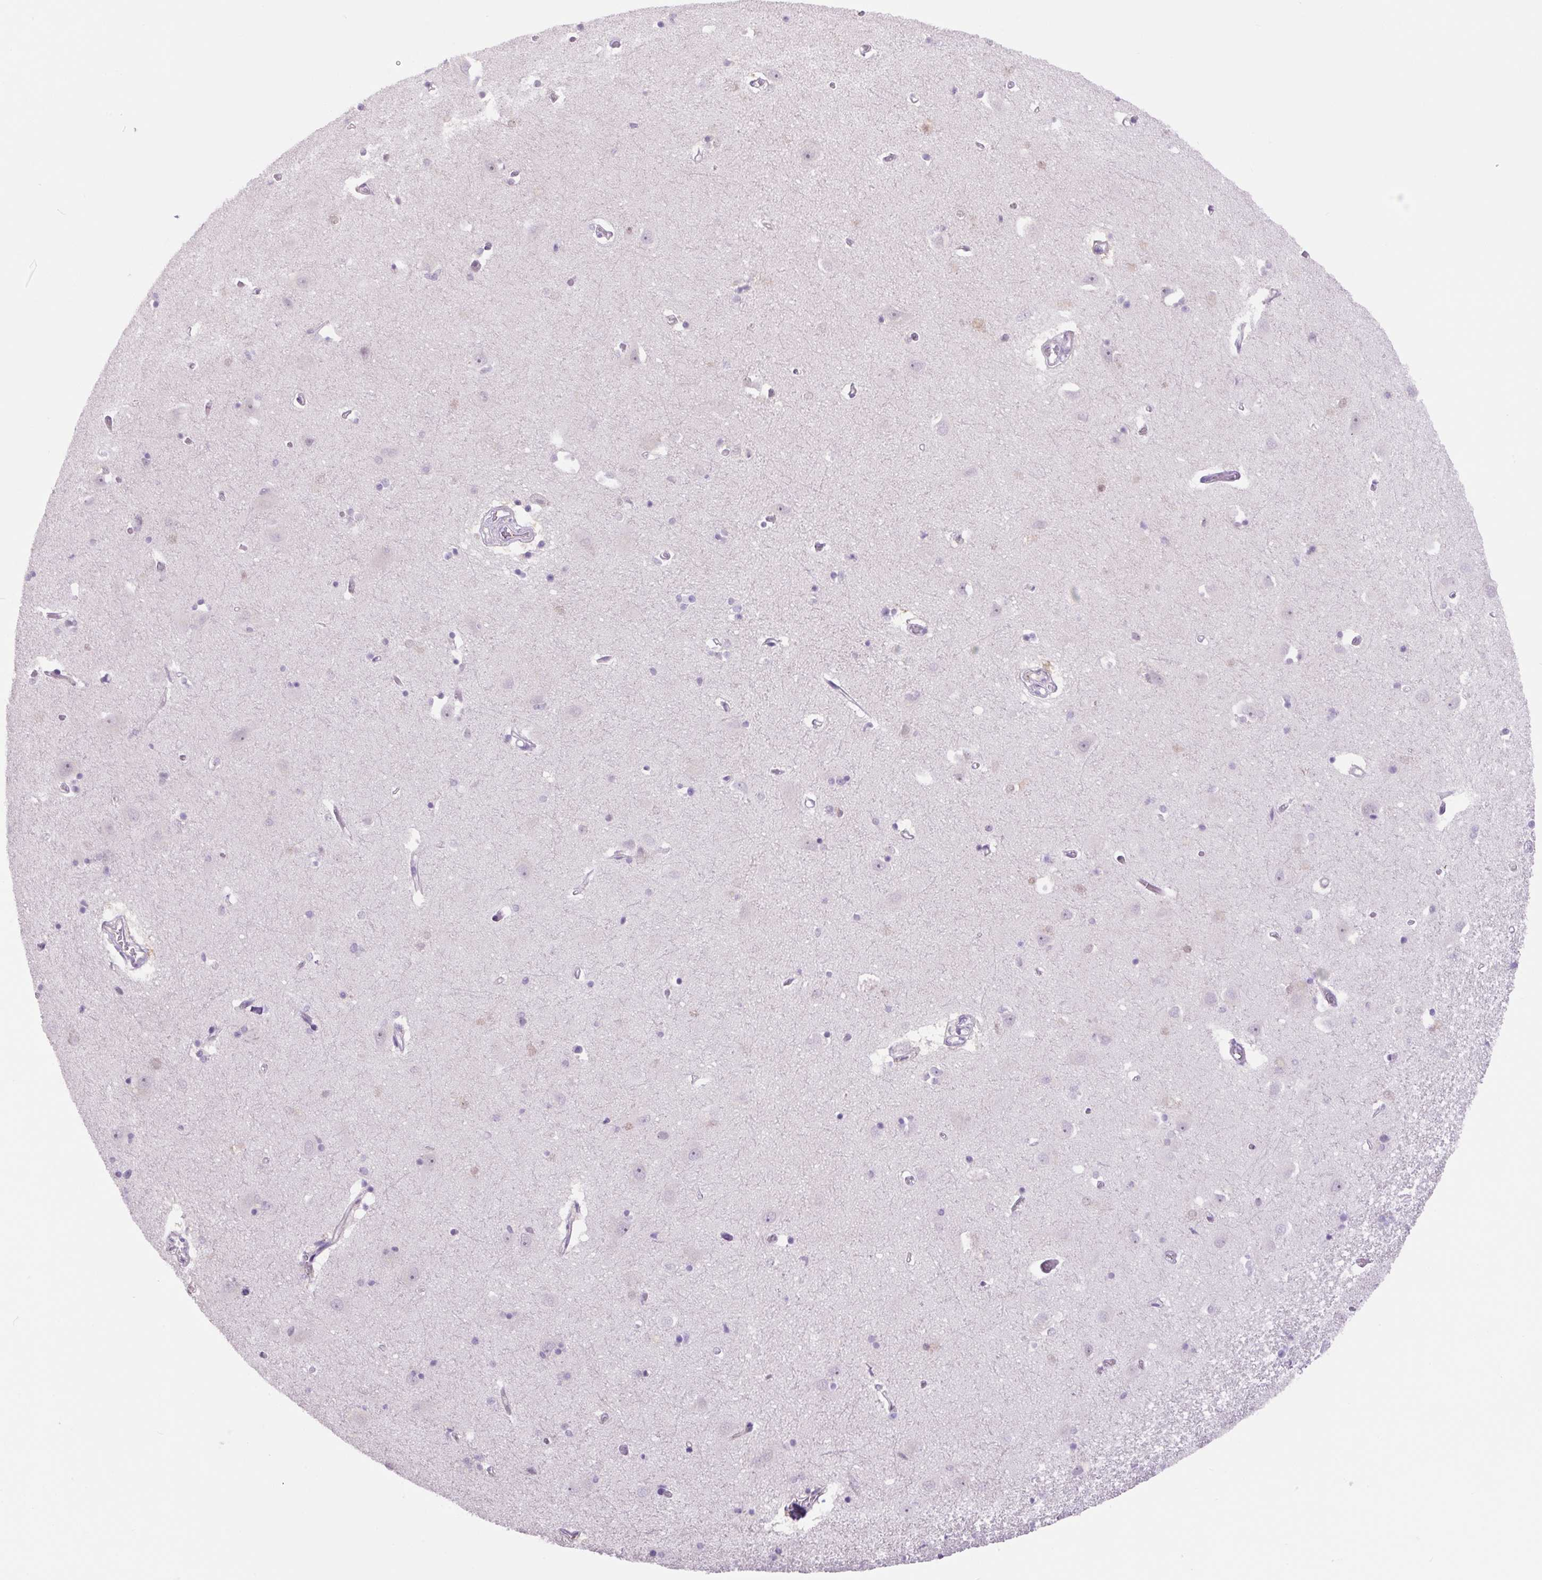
{"staining": {"intensity": "negative", "quantity": "none", "location": "none"}, "tissue": "caudate", "cell_type": "Glial cells", "image_type": "normal", "snomed": [{"axis": "morphology", "description": "Normal tissue, NOS"}, {"axis": "topography", "description": "Lateral ventricle wall"}, {"axis": "topography", "description": "Hippocampus"}], "caption": "An immunohistochemistry (IHC) histopathology image of unremarkable caudate is shown. There is no staining in glial cells of caudate.", "gene": "RYBP", "patient": {"sex": "female", "age": 63}}